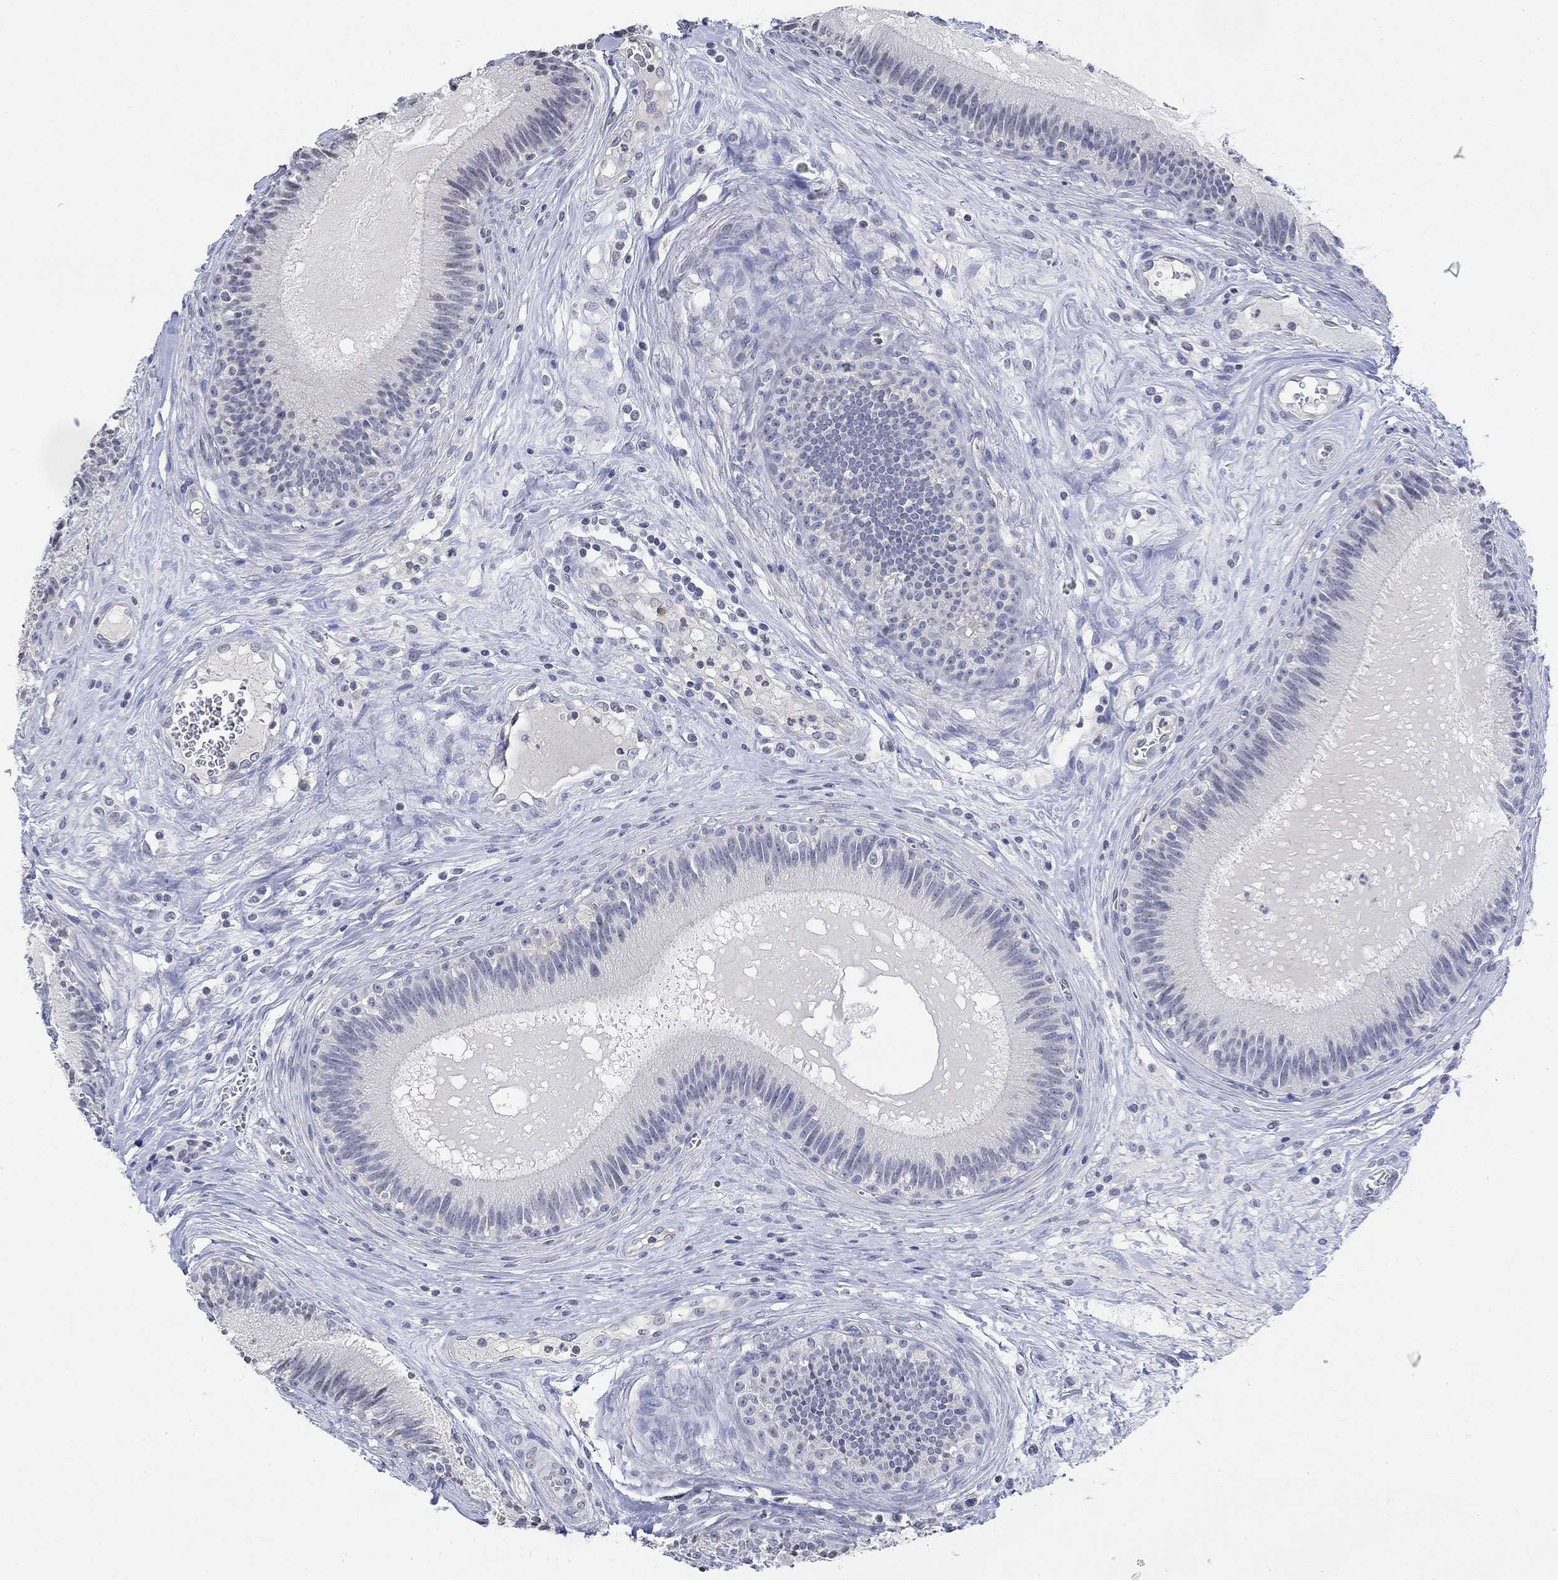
{"staining": {"intensity": "negative", "quantity": "none", "location": "none"}, "tissue": "epididymis", "cell_type": "Glandular cells", "image_type": "normal", "snomed": [{"axis": "morphology", "description": "Normal tissue, NOS"}, {"axis": "topography", "description": "Epididymis"}], "caption": "An immunohistochemistry (IHC) image of normal epididymis is shown. There is no staining in glandular cells of epididymis. (DAB IHC, high magnification).", "gene": "TMEM255A", "patient": {"sex": "male", "age": 27}}